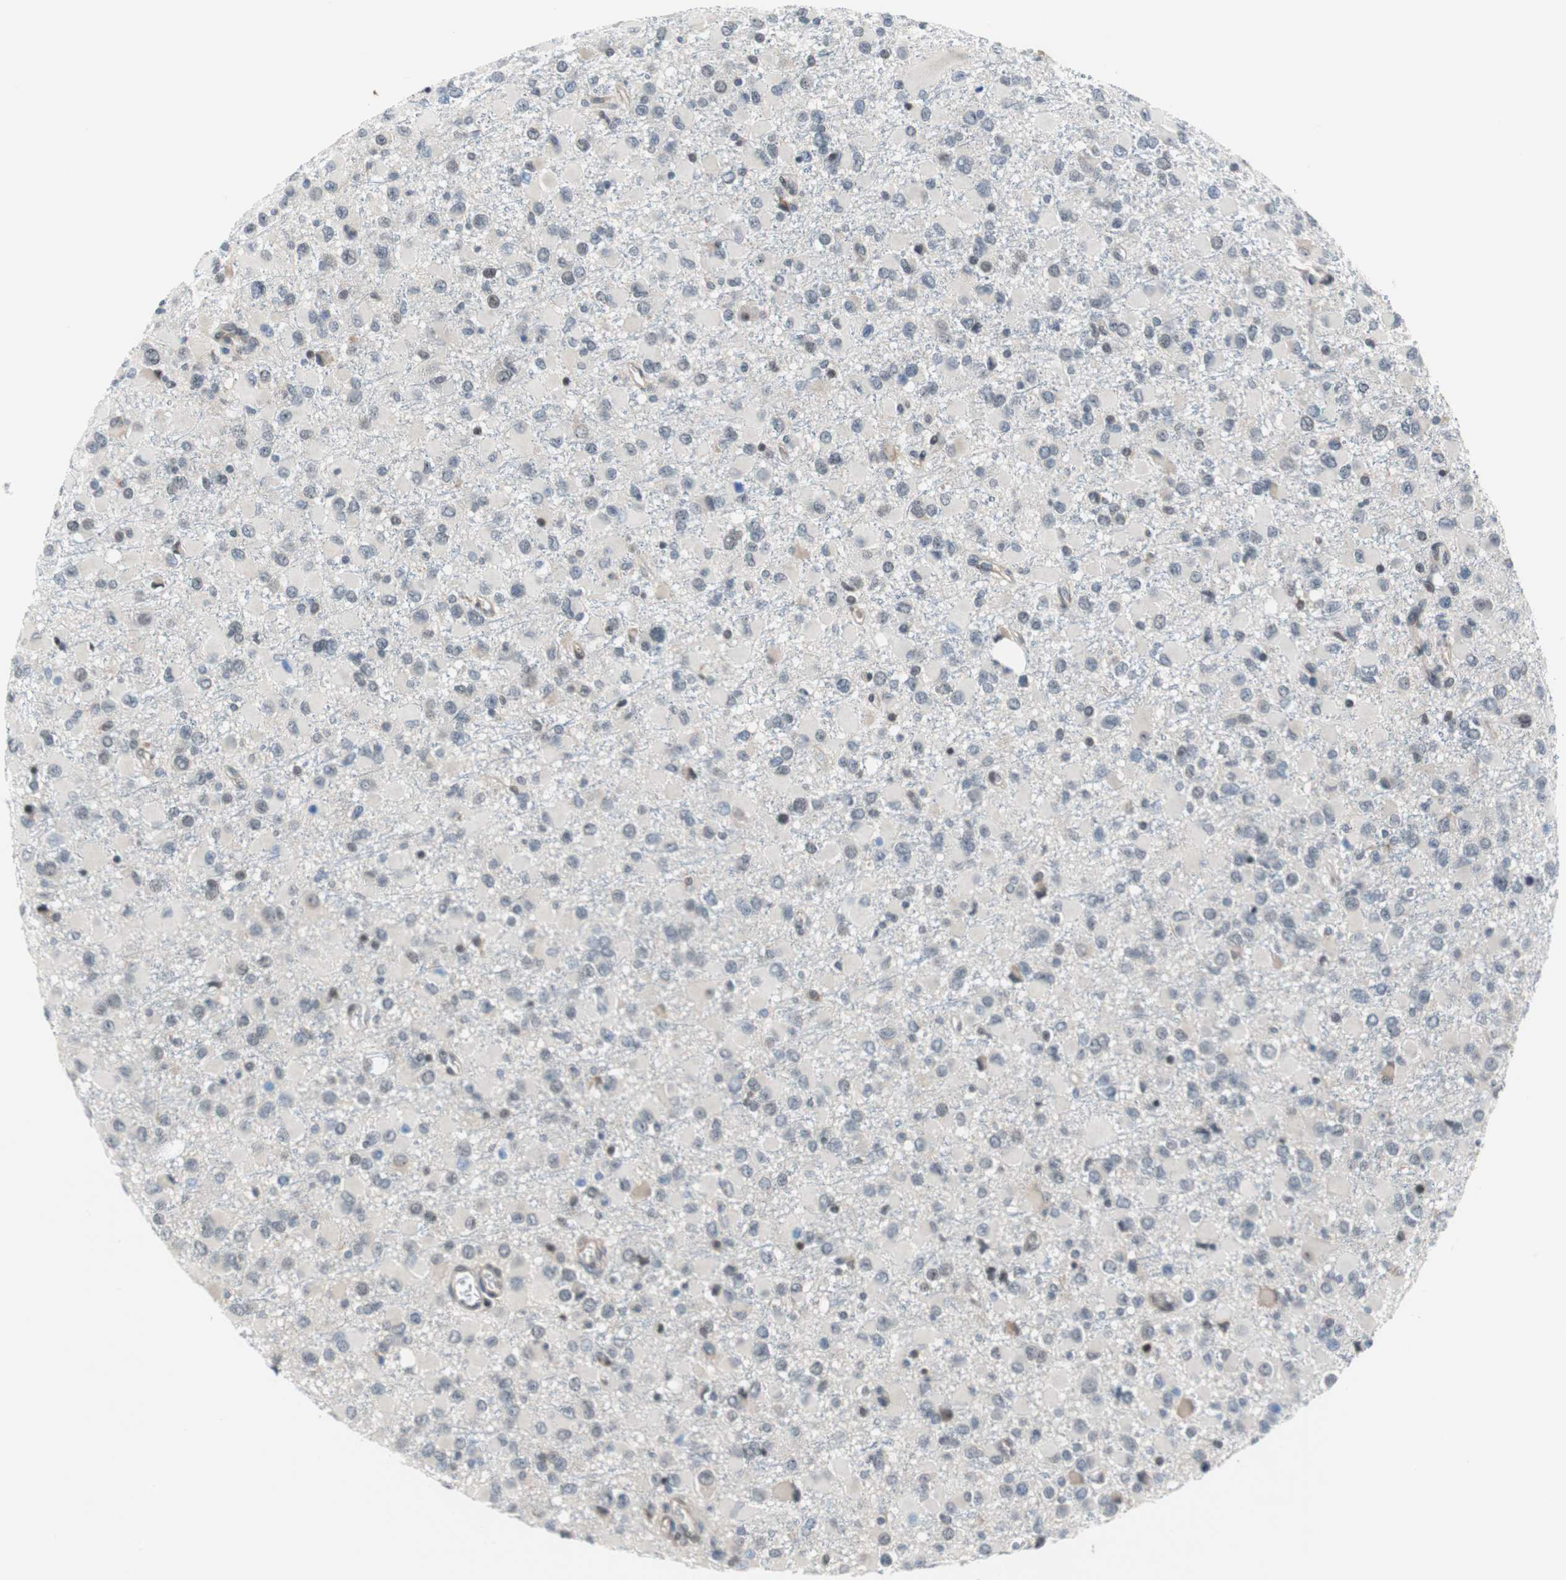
{"staining": {"intensity": "negative", "quantity": "none", "location": "none"}, "tissue": "glioma", "cell_type": "Tumor cells", "image_type": "cancer", "snomed": [{"axis": "morphology", "description": "Glioma, malignant, Low grade"}, {"axis": "topography", "description": "Brain"}], "caption": "Histopathology image shows no protein expression in tumor cells of glioma tissue.", "gene": "ZNF512B", "patient": {"sex": "male", "age": 42}}